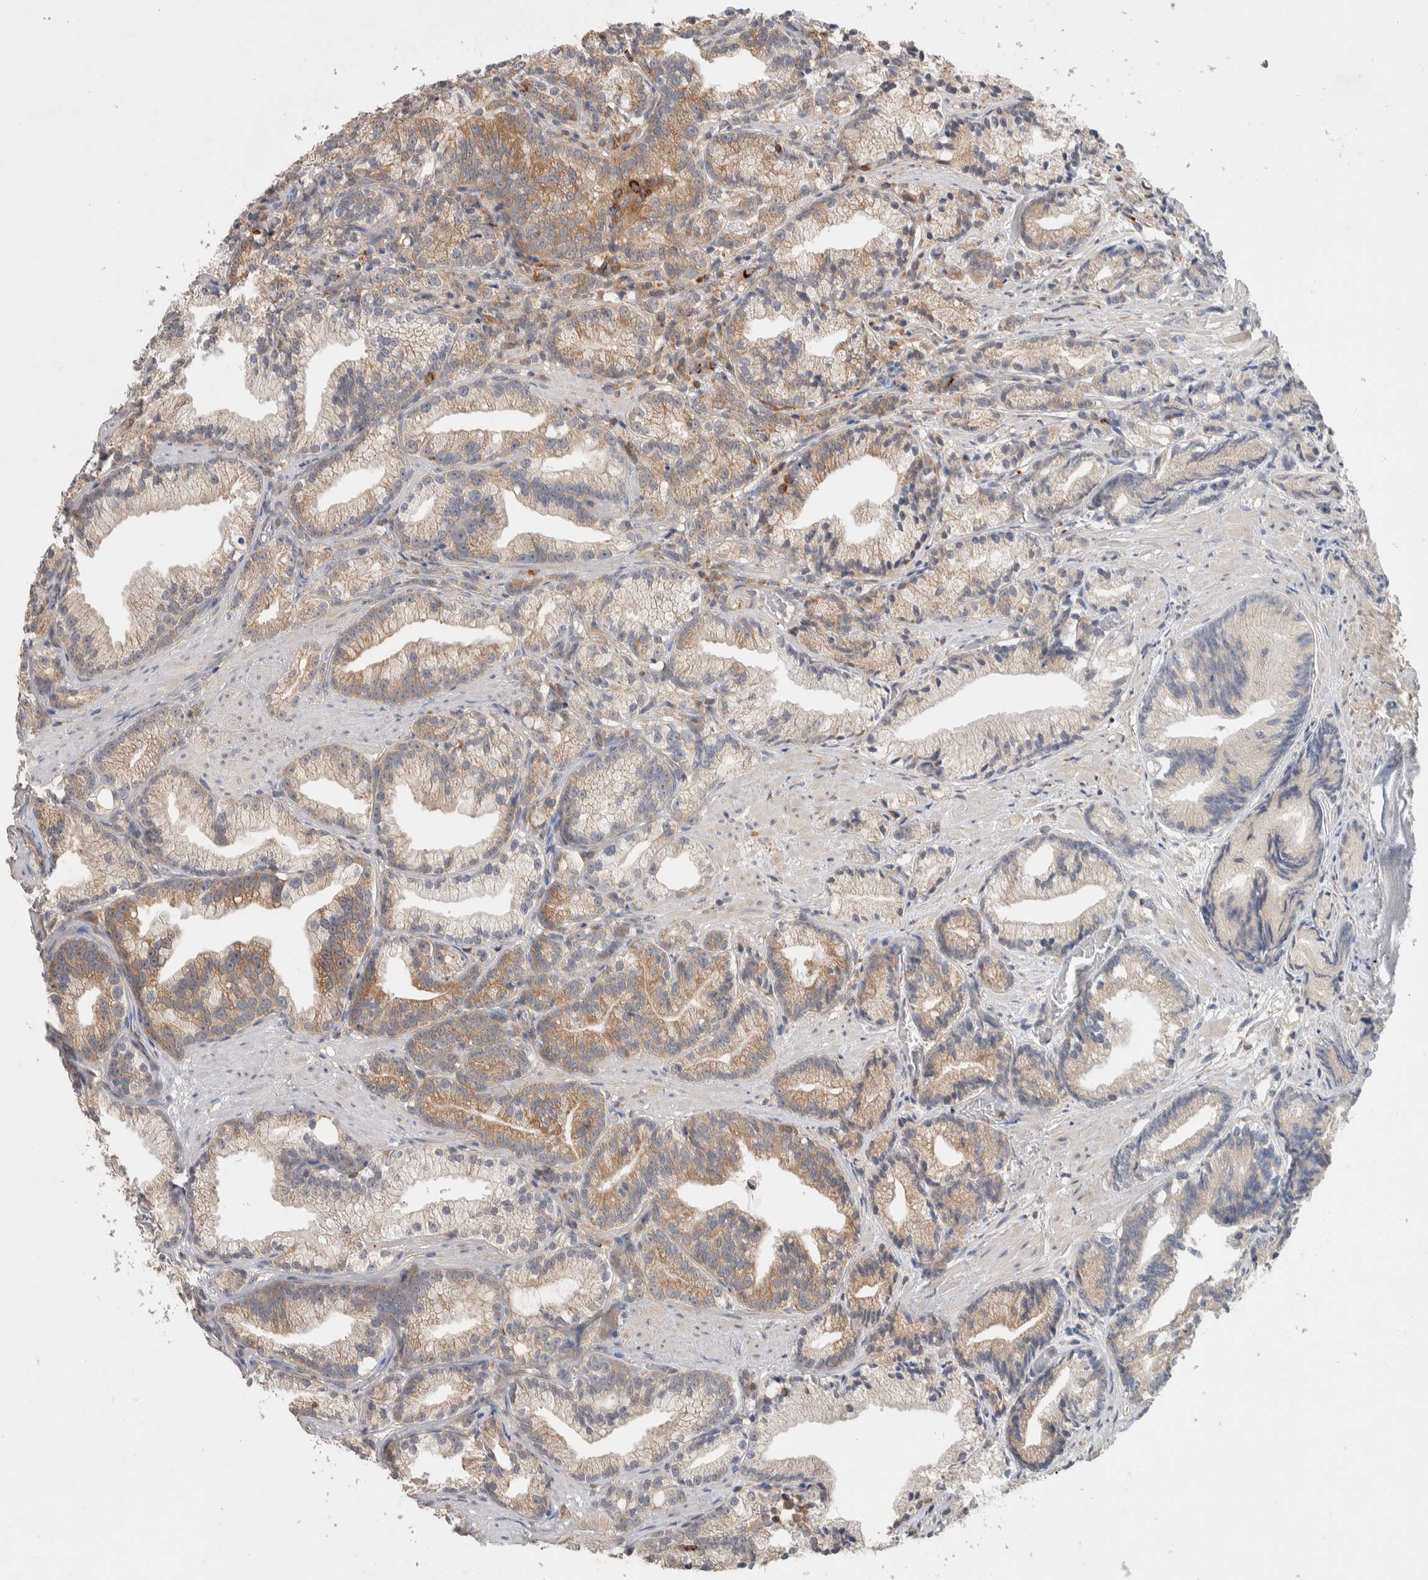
{"staining": {"intensity": "moderate", "quantity": "25%-75%", "location": "cytoplasmic/membranous"}, "tissue": "prostate cancer", "cell_type": "Tumor cells", "image_type": "cancer", "snomed": [{"axis": "morphology", "description": "Adenocarcinoma, Low grade"}, {"axis": "topography", "description": "Prostate"}], "caption": "Immunohistochemical staining of prostate cancer (low-grade adenocarcinoma) displays medium levels of moderate cytoplasmic/membranous protein expression in approximately 25%-75% of tumor cells.", "gene": "DEPTOR", "patient": {"sex": "male", "age": 89}}